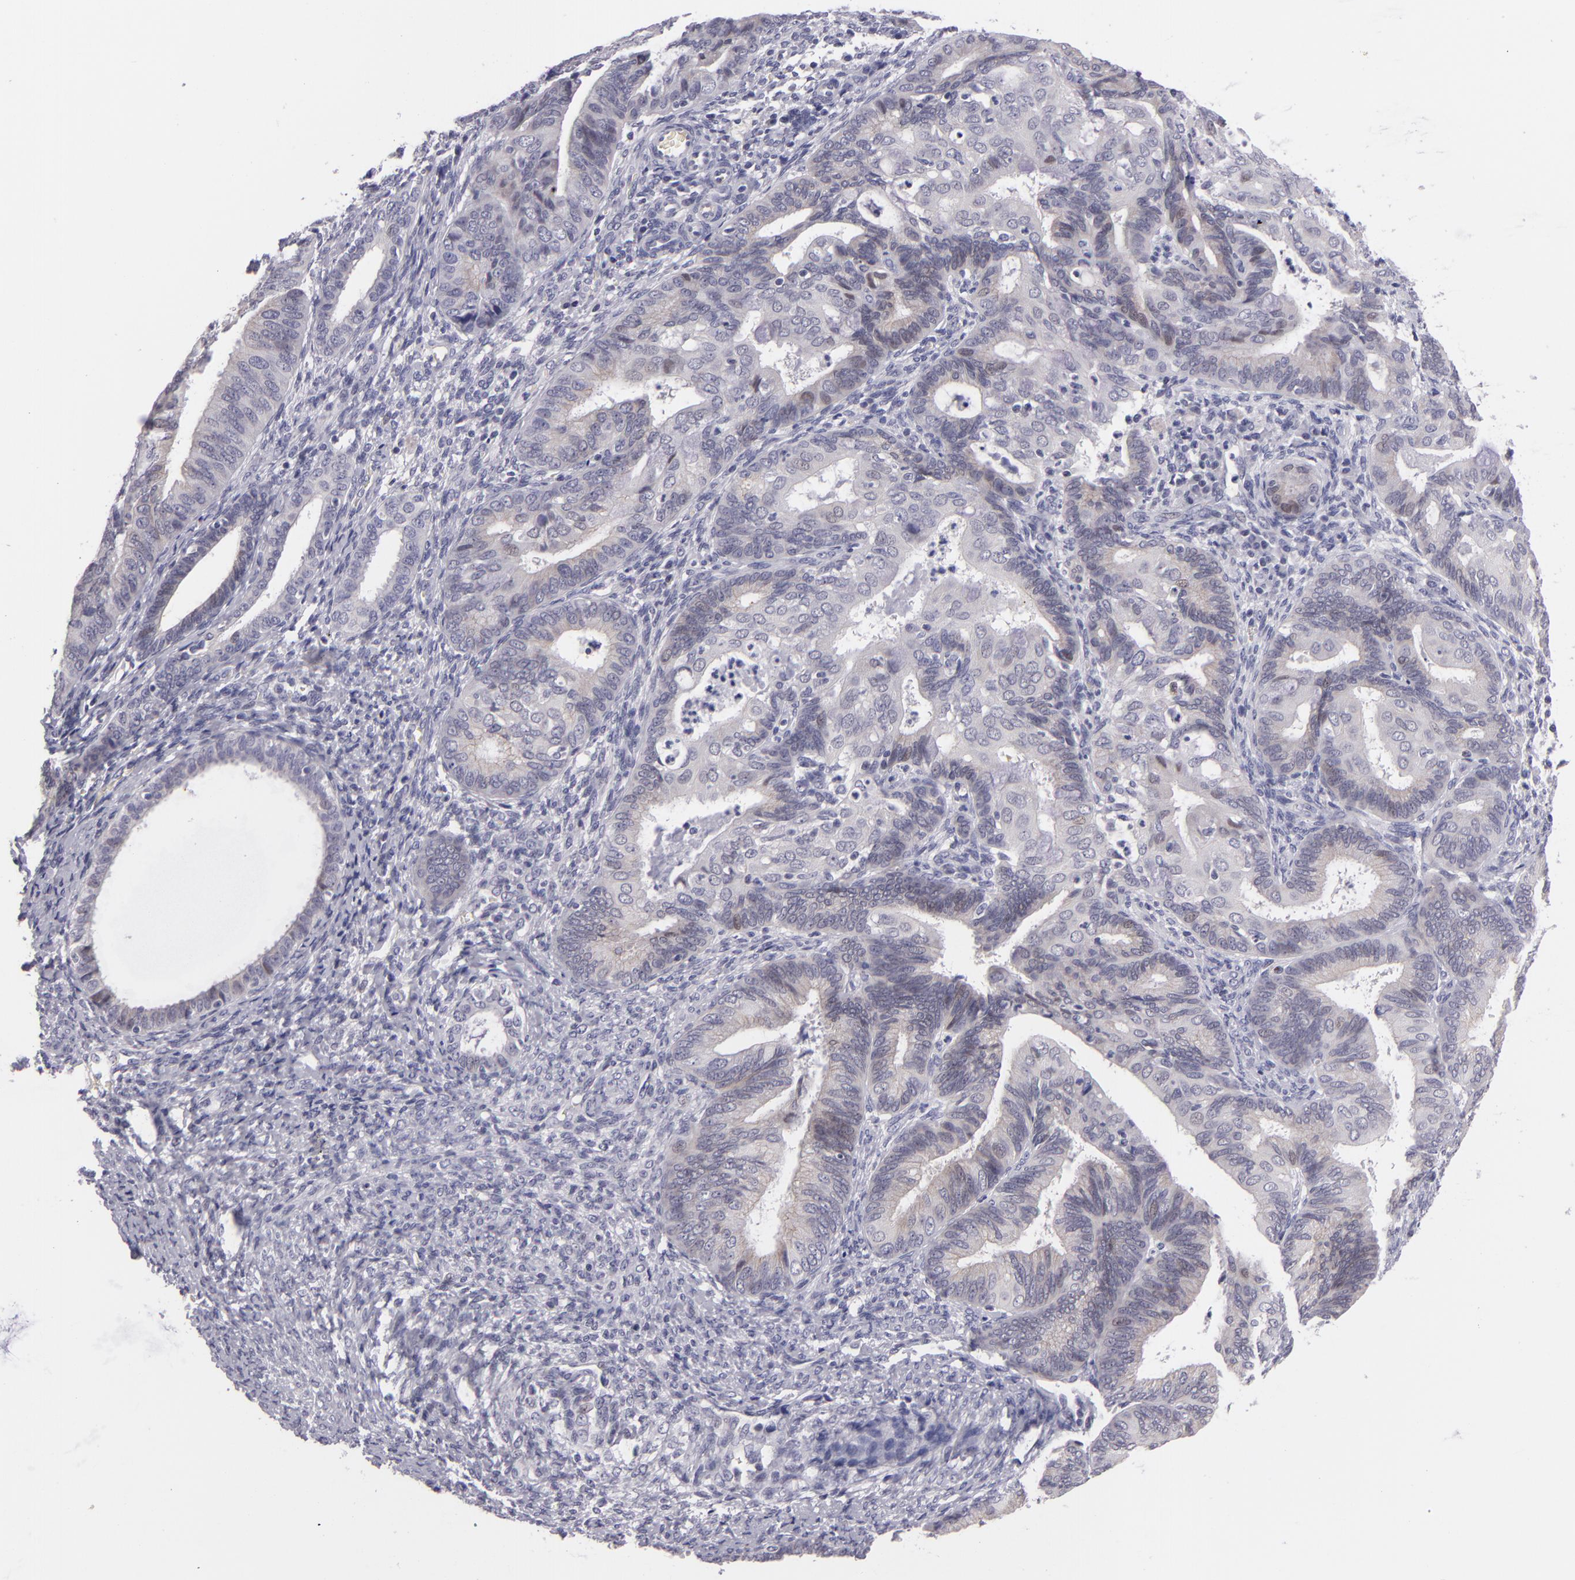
{"staining": {"intensity": "negative", "quantity": "none", "location": "none"}, "tissue": "endometrial cancer", "cell_type": "Tumor cells", "image_type": "cancer", "snomed": [{"axis": "morphology", "description": "Adenocarcinoma, NOS"}, {"axis": "topography", "description": "Endometrium"}], "caption": "Image shows no significant protein staining in tumor cells of endometrial cancer (adenocarcinoma).", "gene": "CTNNB1", "patient": {"sex": "female", "age": 63}}